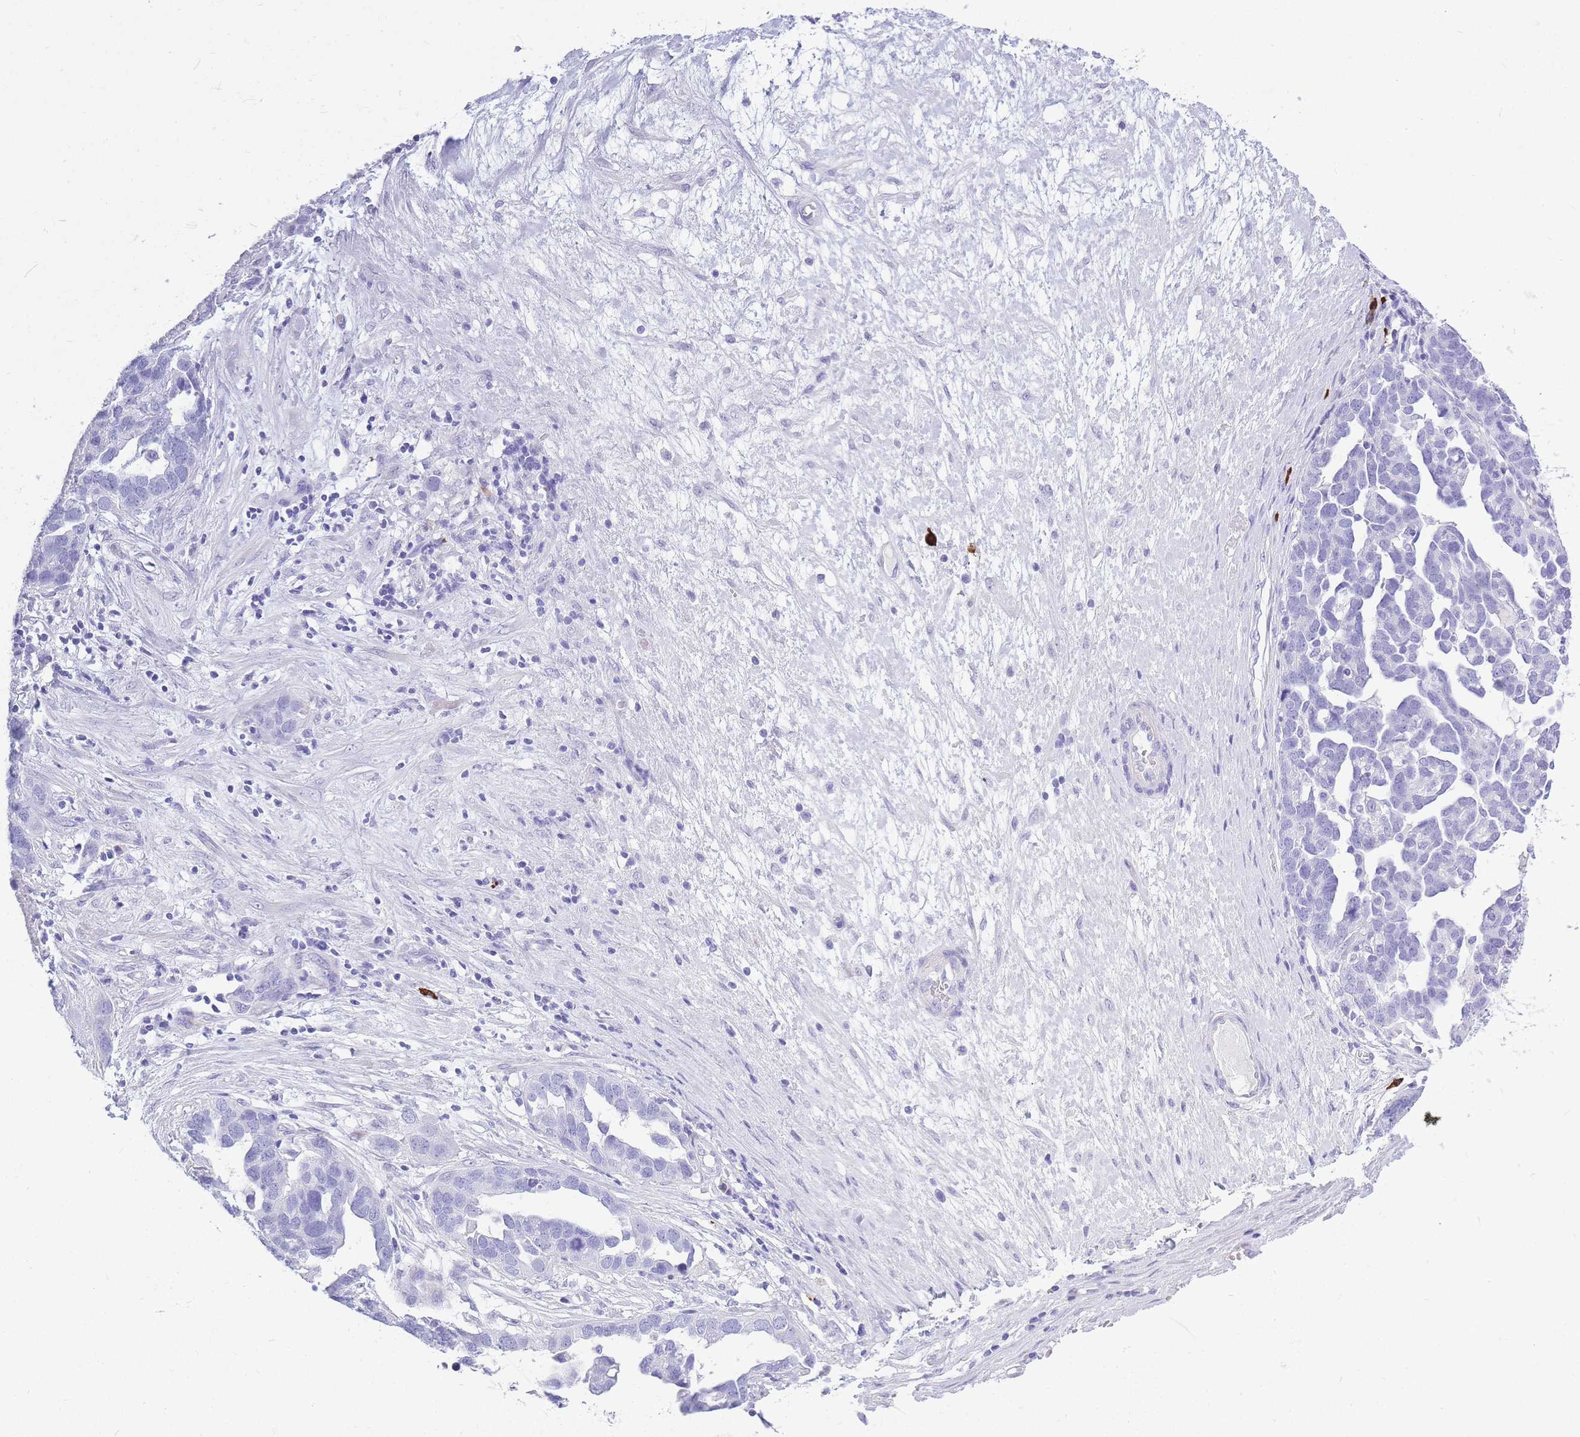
{"staining": {"intensity": "negative", "quantity": "none", "location": "none"}, "tissue": "ovarian cancer", "cell_type": "Tumor cells", "image_type": "cancer", "snomed": [{"axis": "morphology", "description": "Cystadenocarcinoma, serous, NOS"}, {"axis": "topography", "description": "Ovary"}], "caption": "The image shows no staining of tumor cells in ovarian cancer.", "gene": "ZFP62", "patient": {"sex": "female", "age": 54}}